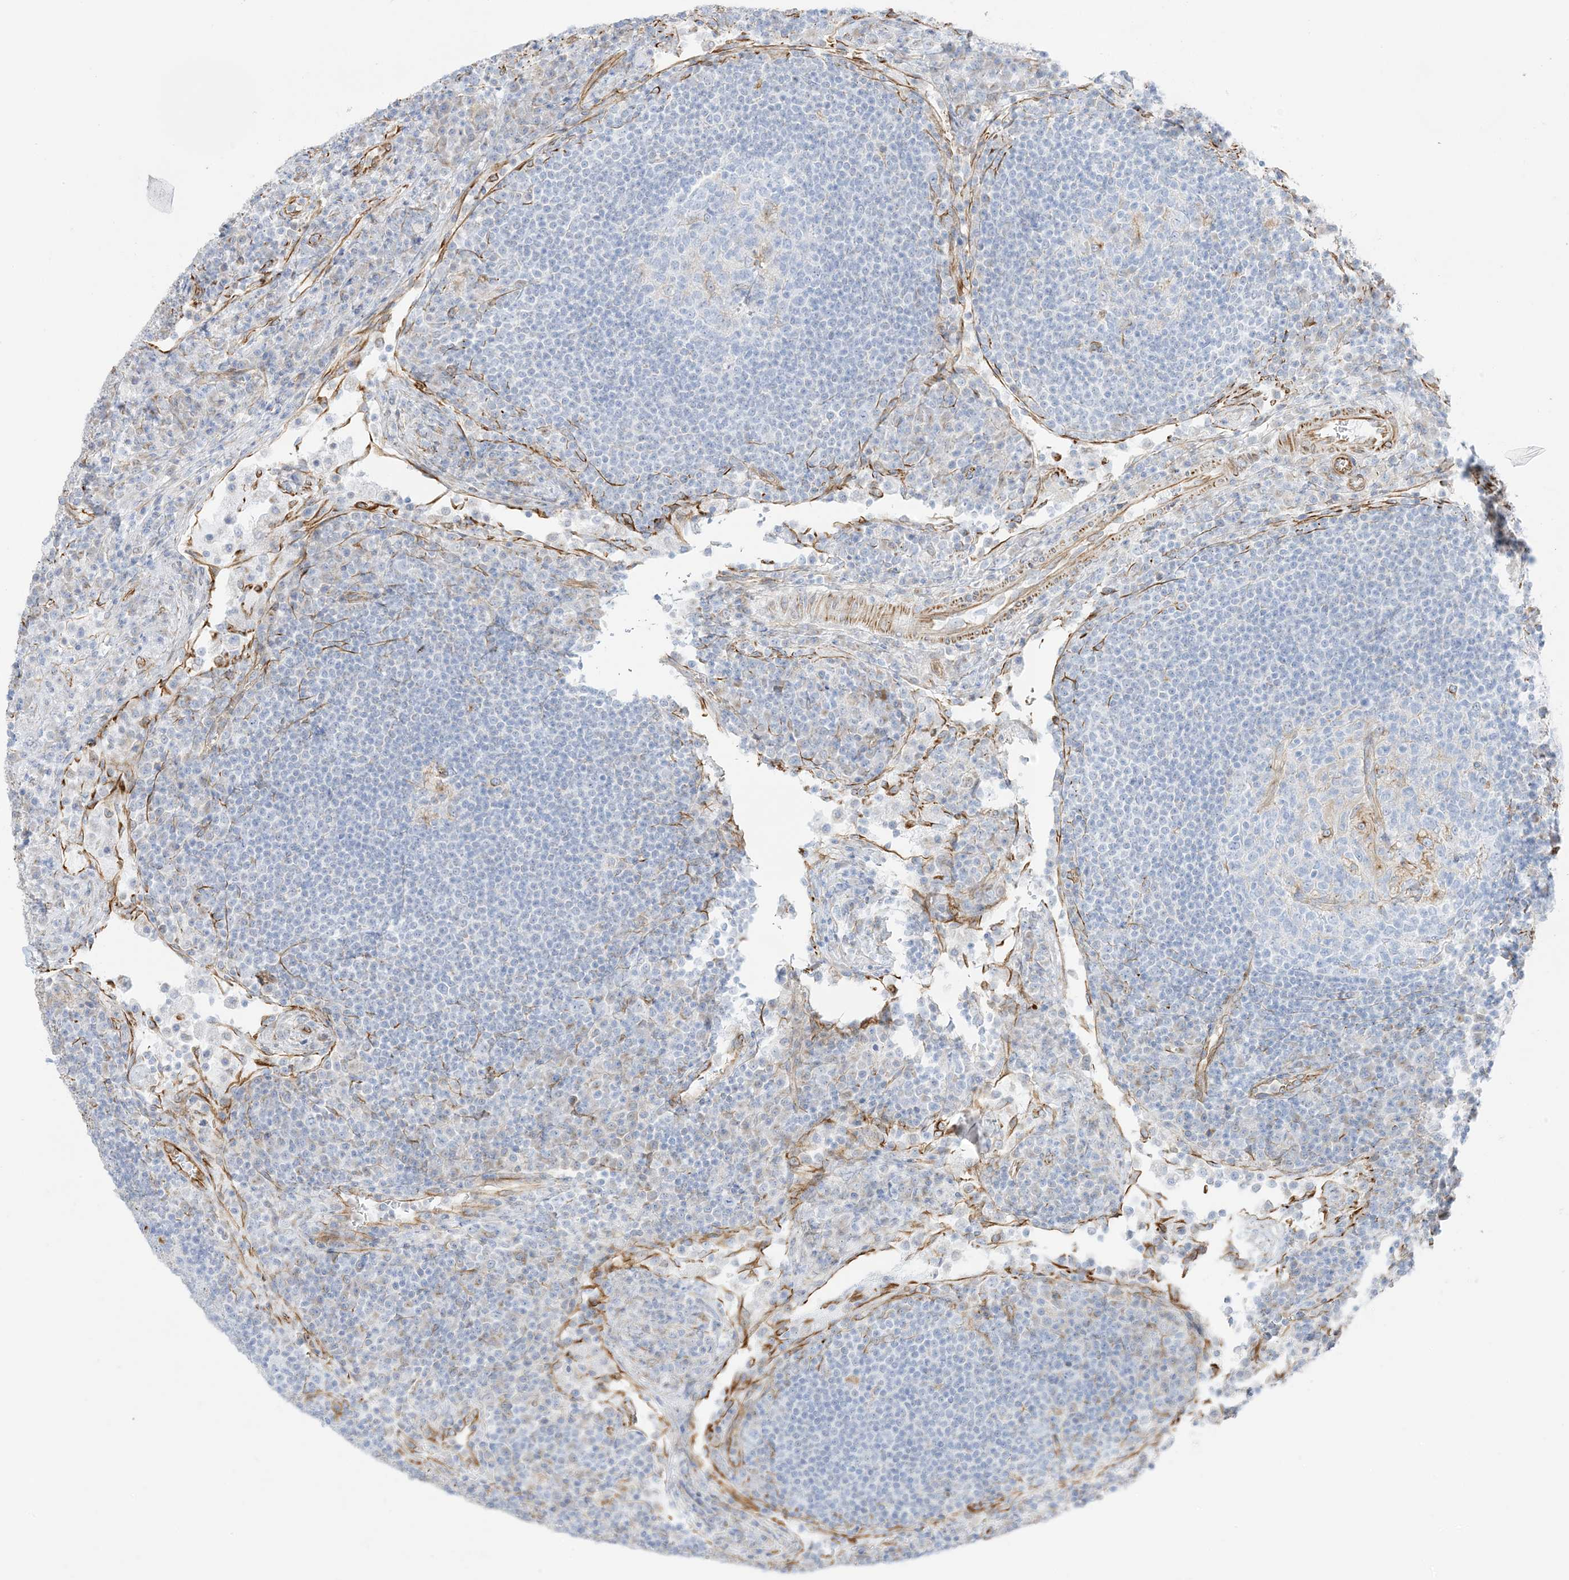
{"staining": {"intensity": "negative", "quantity": "none", "location": "none"}, "tissue": "lymph node", "cell_type": "Germinal center cells", "image_type": "normal", "snomed": [{"axis": "morphology", "description": "Normal tissue, NOS"}, {"axis": "topography", "description": "Lymph node"}], "caption": "Immunohistochemistry histopathology image of unremarkable lymph node: human lymph node stained with DAB (3,3'-diaminobenzidine) displays no significant protein staining in germinal center cells.", "gene": "PID1", "patient": {"sex": "female", "age": 53}}